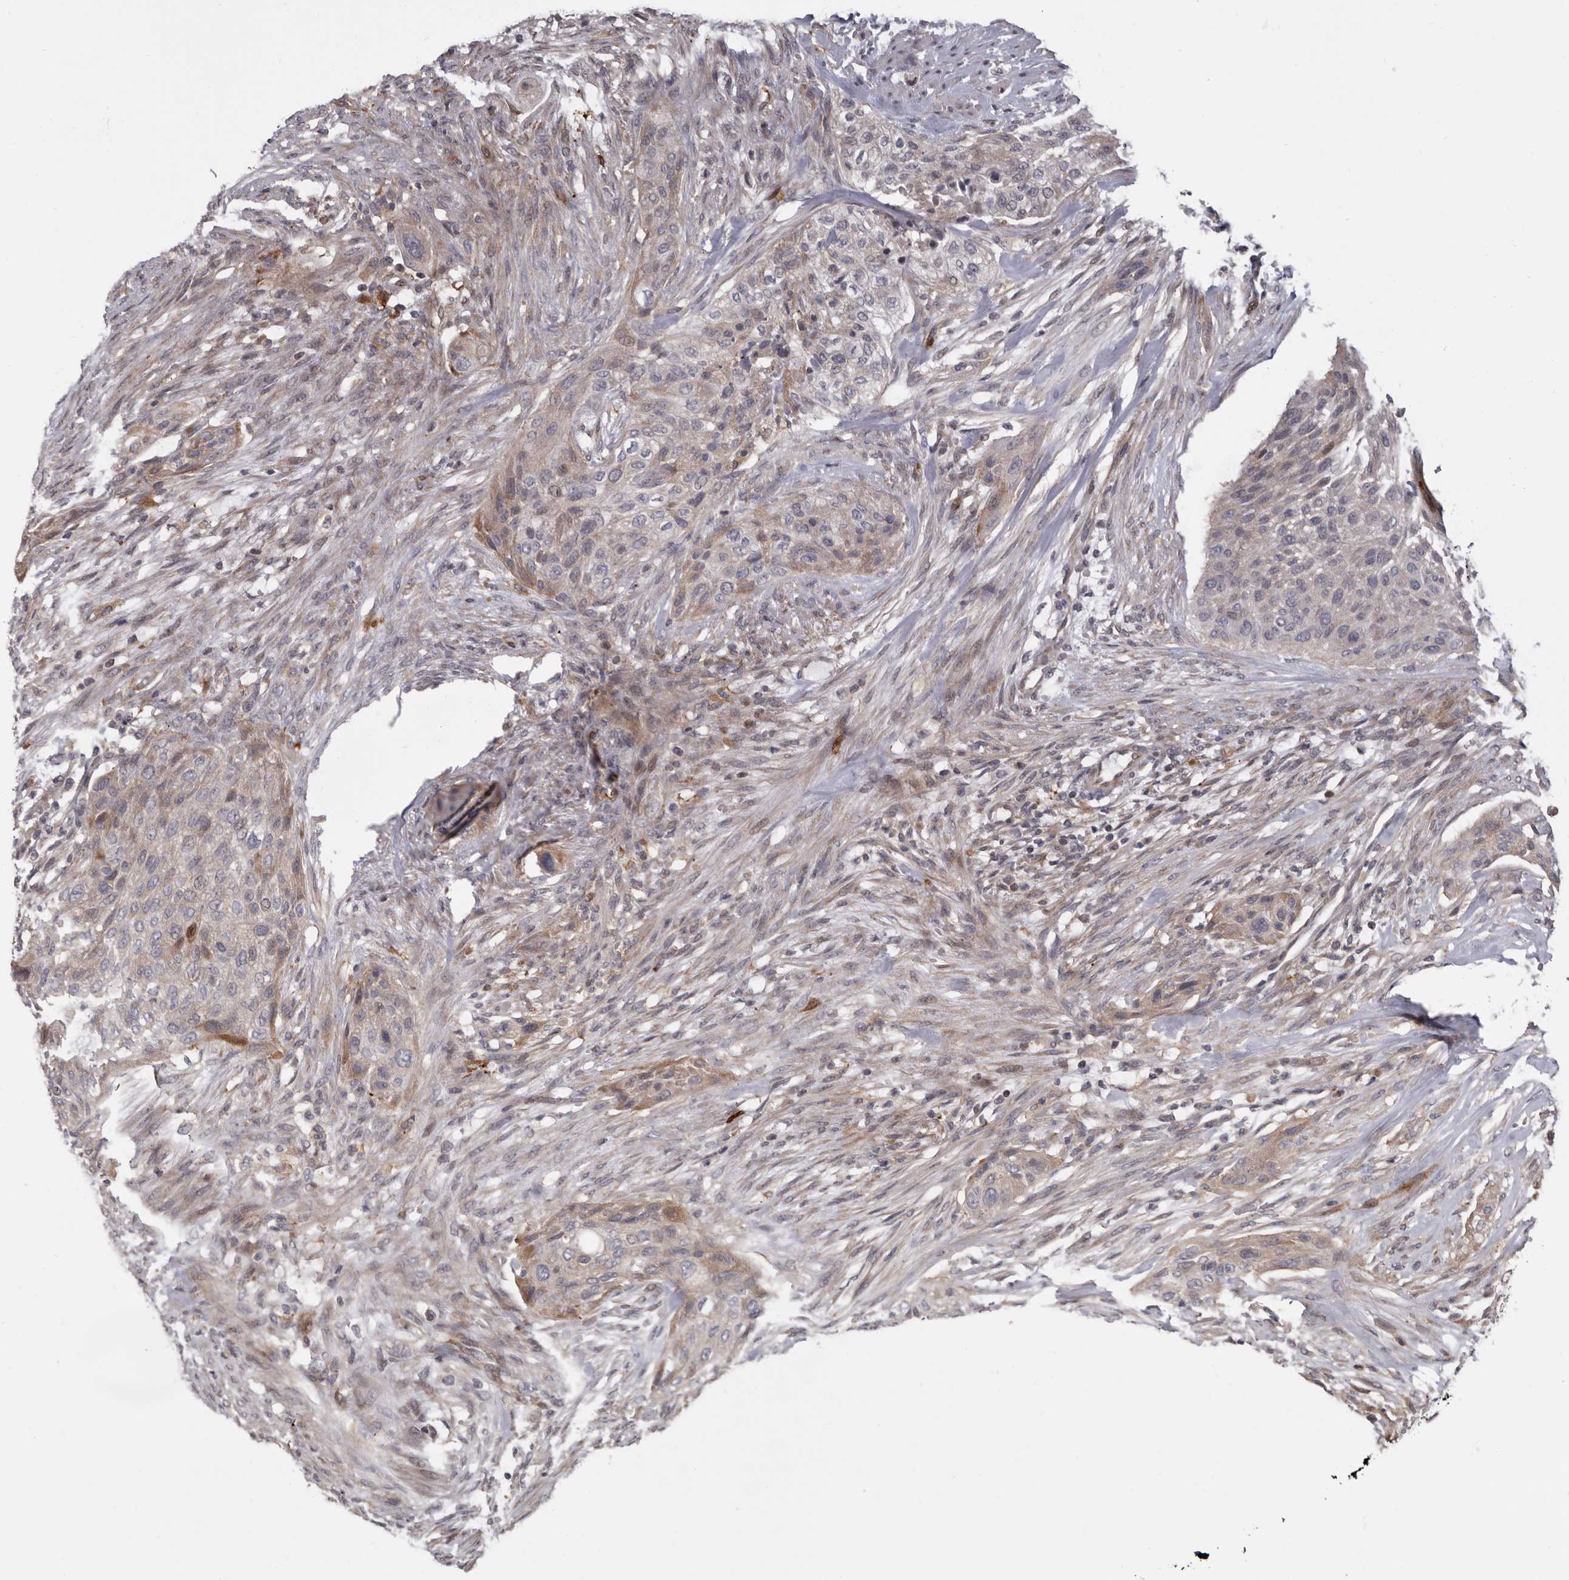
{"staining": {"intensity": "weak", "quantity": "<25%", "location": "cytoplasmic/membranous"}, "tissue": "urothelial cancer", "cell_type": "Tumor cells", "image_type": "cancer", "snomed": [{"axis": "morphology", "description": "Urothelial carcinoma, High grade"}, {"axis": "topography", "description": "Urinary bladder"}], "caption": "Immunohistochemical staining of urothelial cancer reveals no significant staining in tumor cells.", "gene": "FGFR4", "patient": {"sex": "male", "age": 35}}